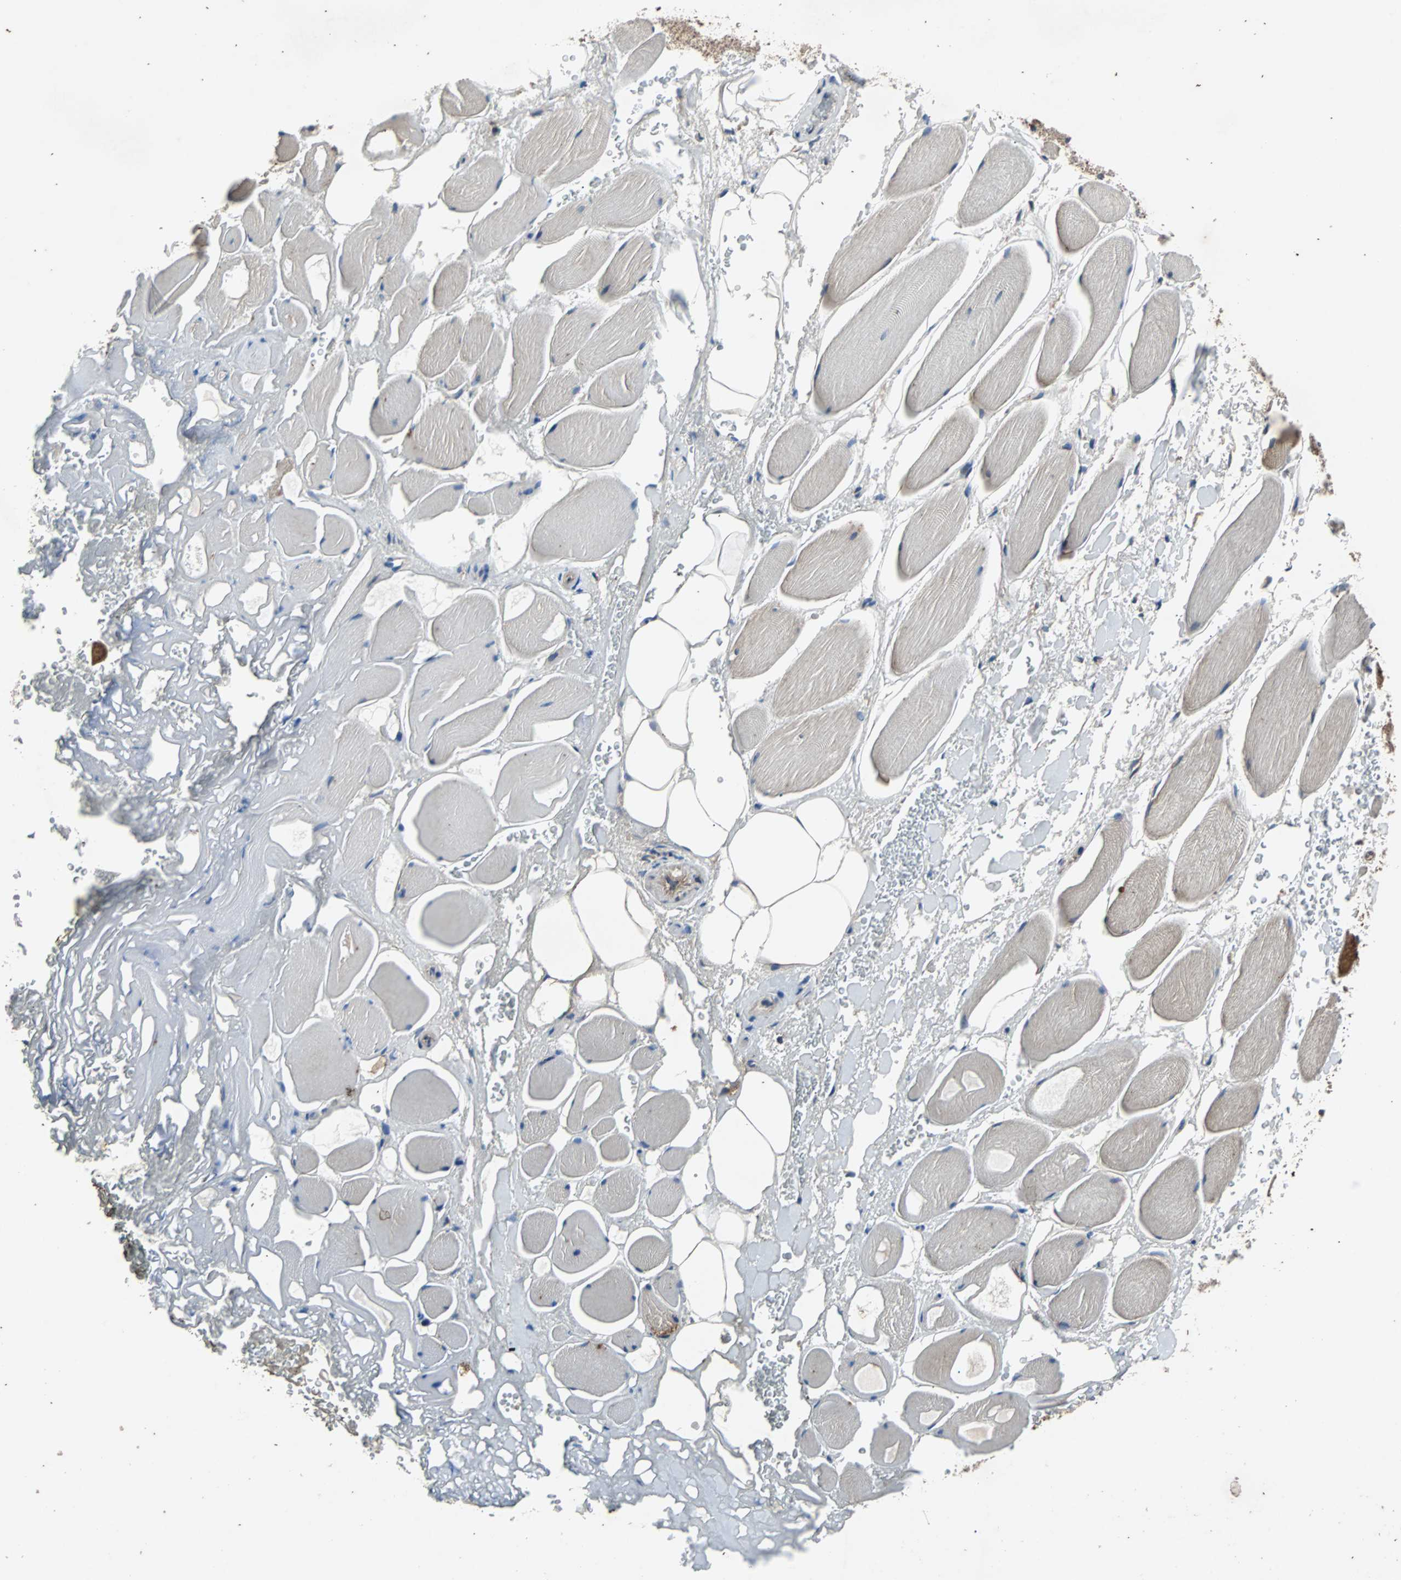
{"staining": {"intensity": "moderate", "quantity": ">75%", "location": "cytoplasmic/membranous"}, "tissue": "adipose tissue", "cell_type": "Adipocytes", "image_type": "normal", "snomed": [{"axis": "morphology", "description": "Normal tissue, NOS"}, {"axis": "topography", "description": "Soft tissue"}, {"axis": "topography", "description": "Peripheral nerve tissue"}], "caption": "Benign adipose tissue demonstrates moderate cytoplasmic/membranous expression in approximately >75% of adipocytes, visualized by immunohistochemistry.", "gene": "ACTR3", "patient": {"sex": "female", "age": 71}}